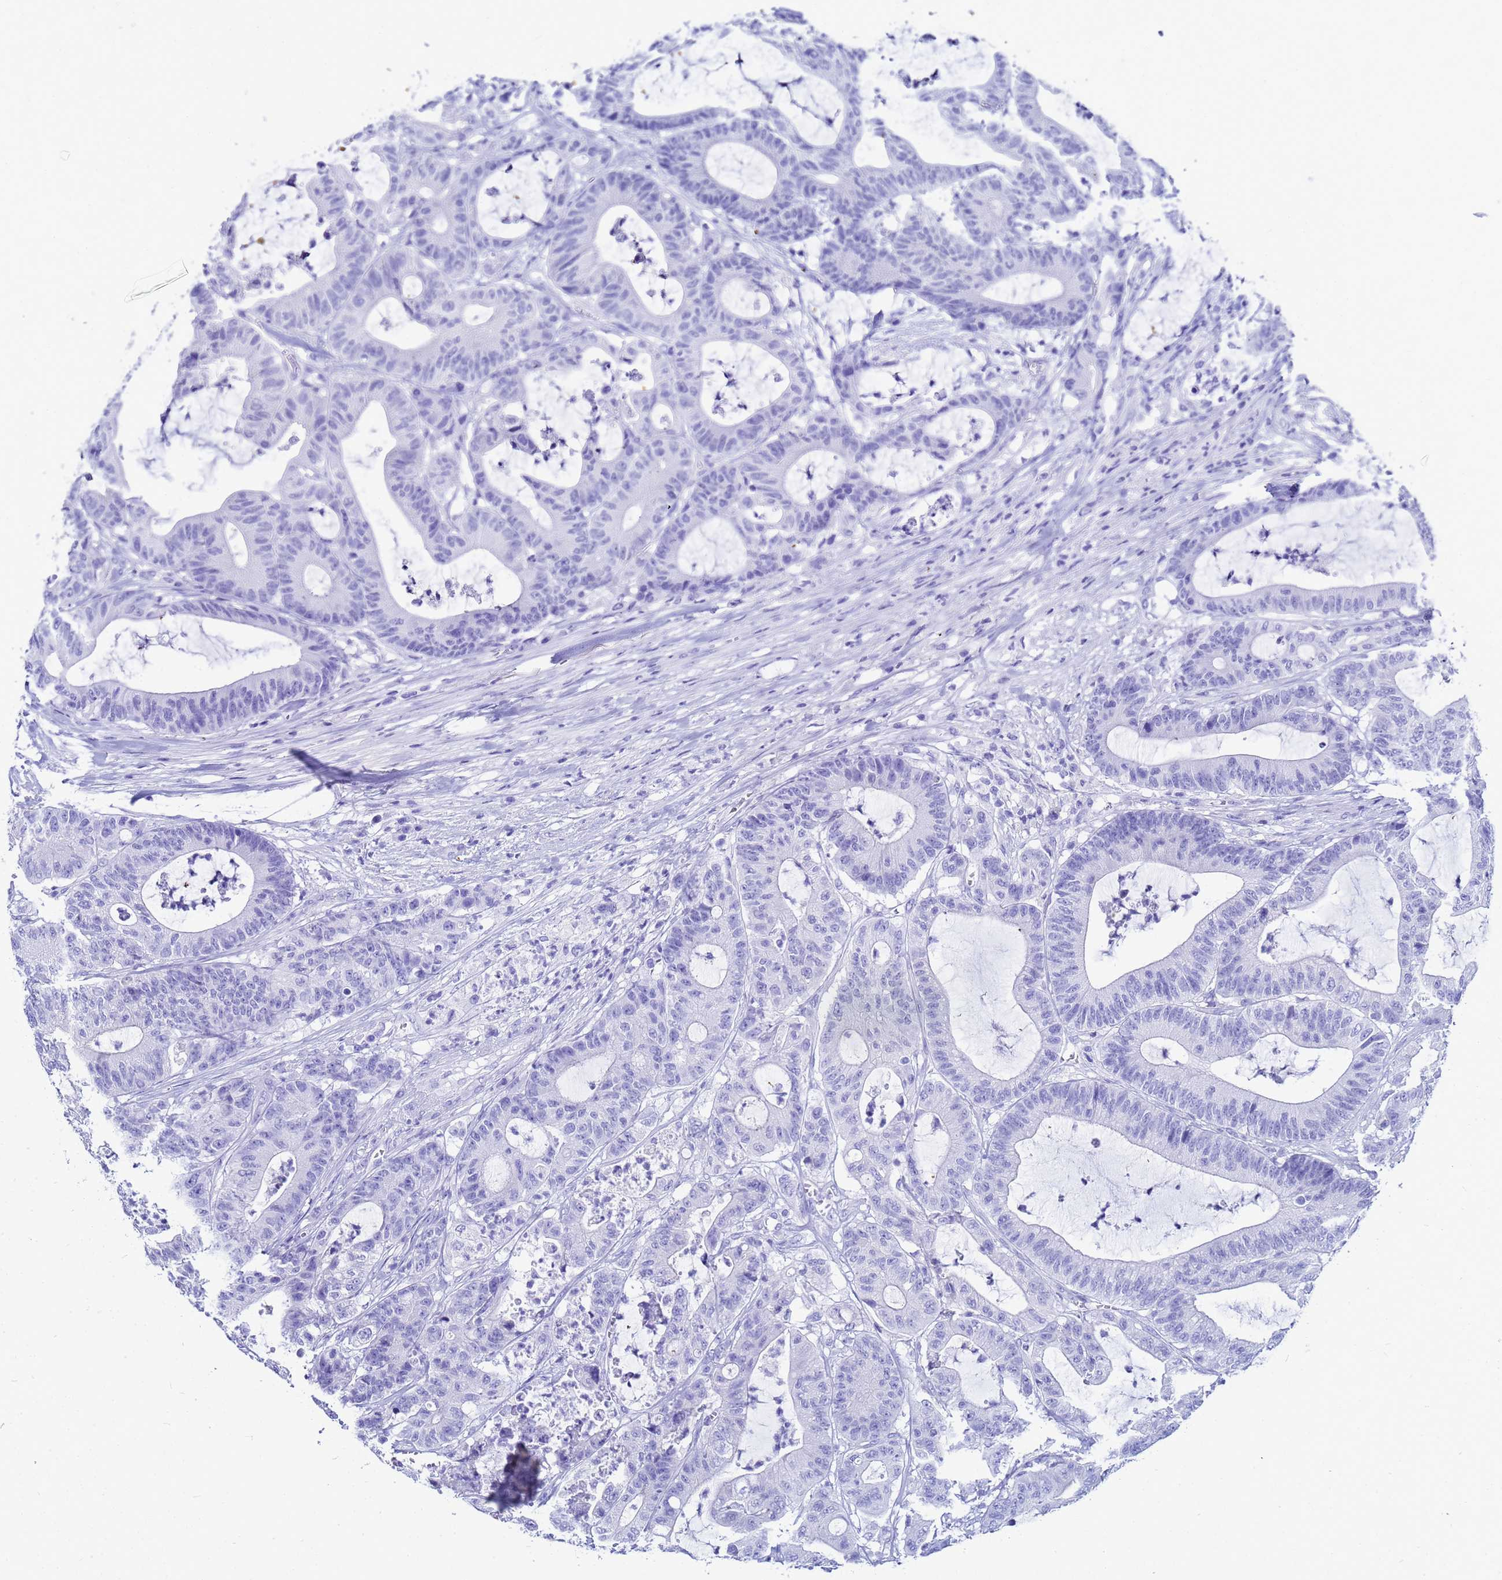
{"staining": {"intensity": "negative", "quantity": "none", "location": "none"}, "tissue": "colorectal cancer", "cell_type": "Tumor cells", "image_type": "cancer", "snomed": [{"axis": "morphology", "description": "Adenocarcinoma, NOS"}, {"axis": "topography", "description": "Colon"}], "caption": "This is an IHC histopathology image of human adenocarcinoma (colorectal). There is no staining in tumor cells.", "gene": "CKB", "patient": {"sex": "female", "age": 84}}